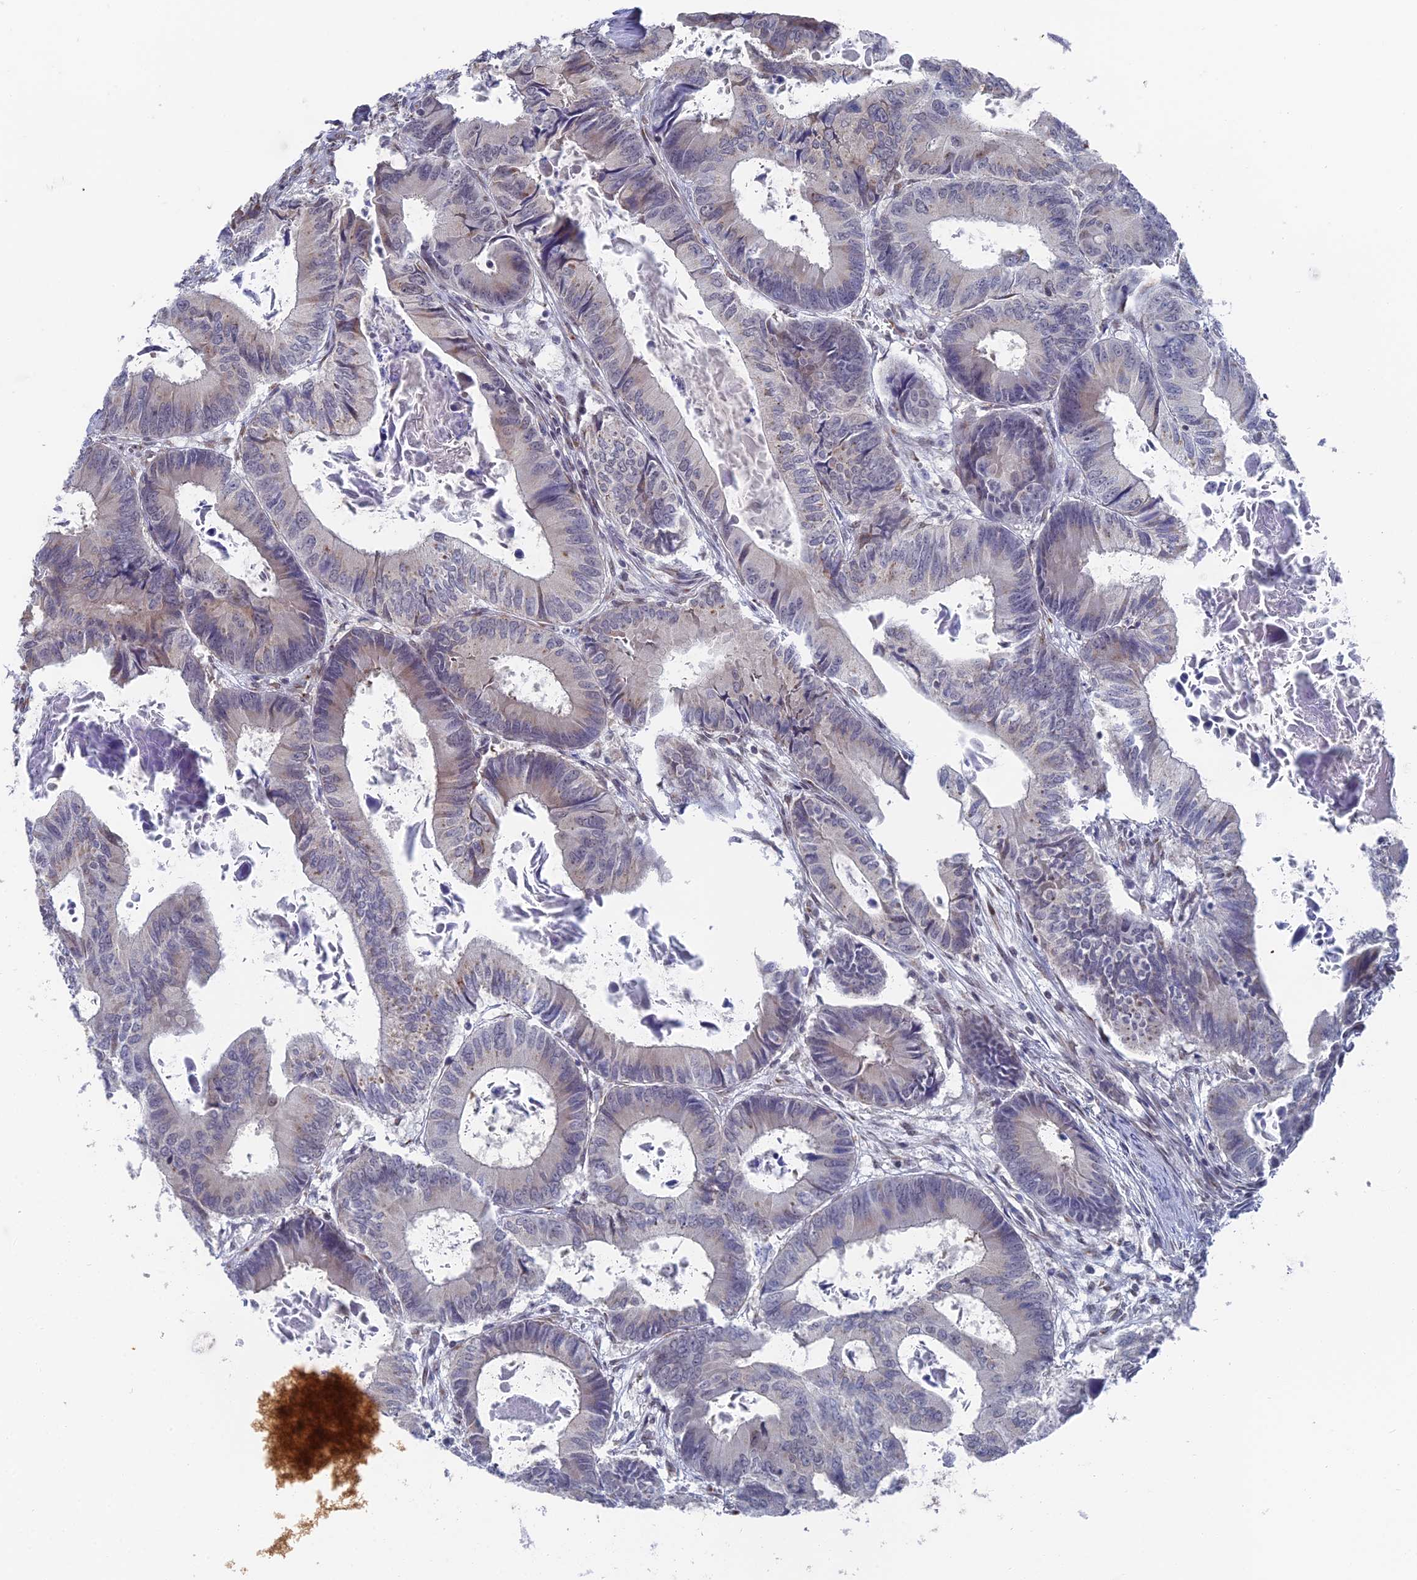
{"staining": {"intensity": "weak", "quantity": "25%-75%", "location": "cytoplasmic/membranous"}, "tissue": "colorectal cancer", "cell_type": "Tumor cells", "image_type": "cancer", "snomed": [{"axis": "morphology", "description": "Adenocarcinoma, NOS"}, {"axis": "topography", "description": "Colon"}], "caption": "Protein expression analysis of human colorectal adenocarcinoma reveals weak cytoplasmic/membranous expression in about 25%-75% of tumor cells.", "gene": "FHIP2A", "patient": {"sex": "male", "age": 85}}